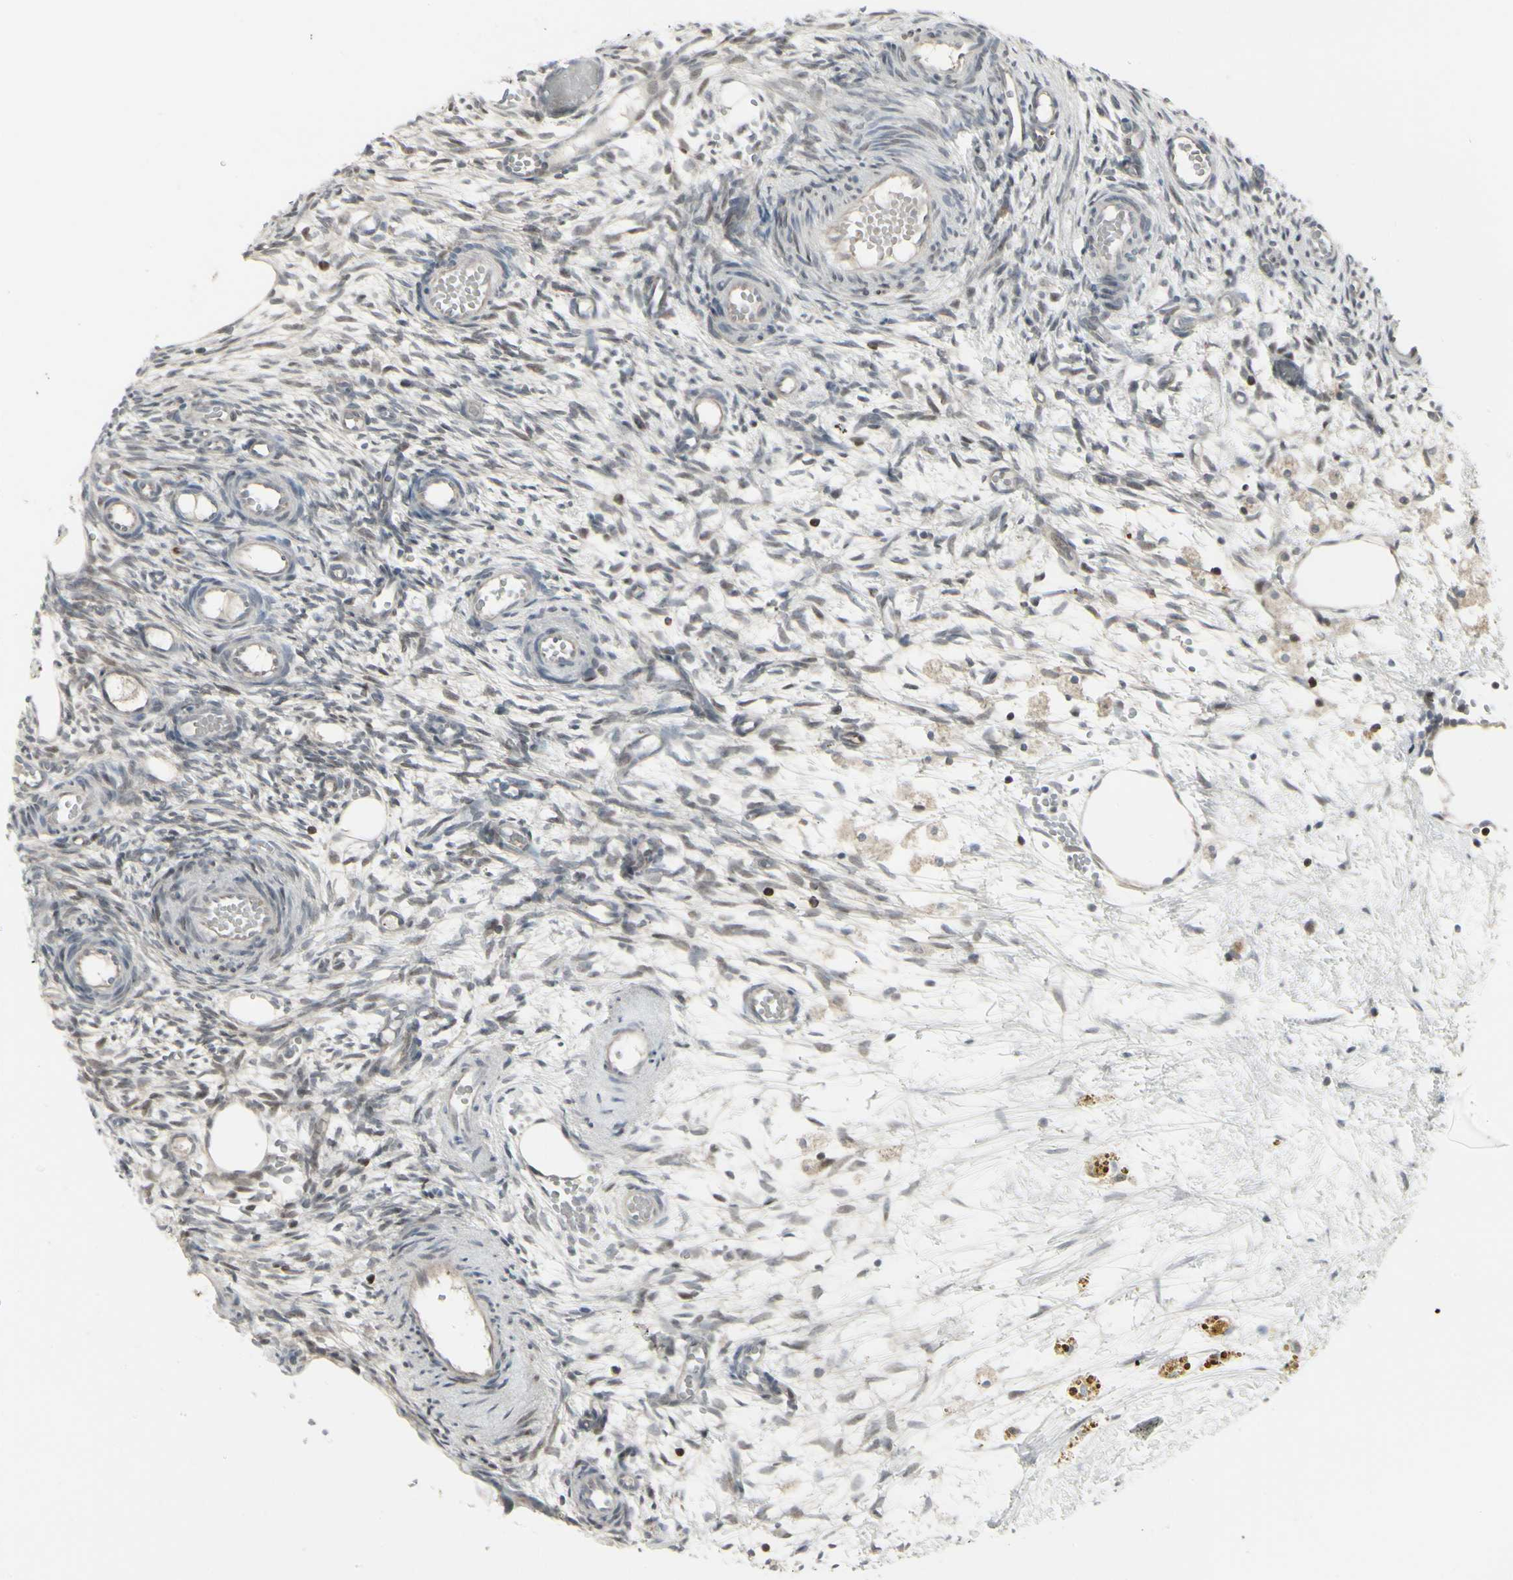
{"staining": {"intensity": "weak", "quantity": "25%-75%", "location": "cytoplasmic/membranous"}, "tissue": "ovary", "cell_type": "Ovarian stroma cells", "image_type": "normal", "snomed": [{"axis": "morphology", "description": "Normal tissue, NOS"}, {"axis": "topography", "description": "Ovary"}], "caption": "A high-resolution image shows immunohistochemistry (IHC) staining of unremarkable ovary, which displays weak cytoplasmic/membranous staining in approximately 25%-75% of ovarian stroma cells.", "gene": "IGFBP6", "patient": {"sex": "female", "age": 35}}